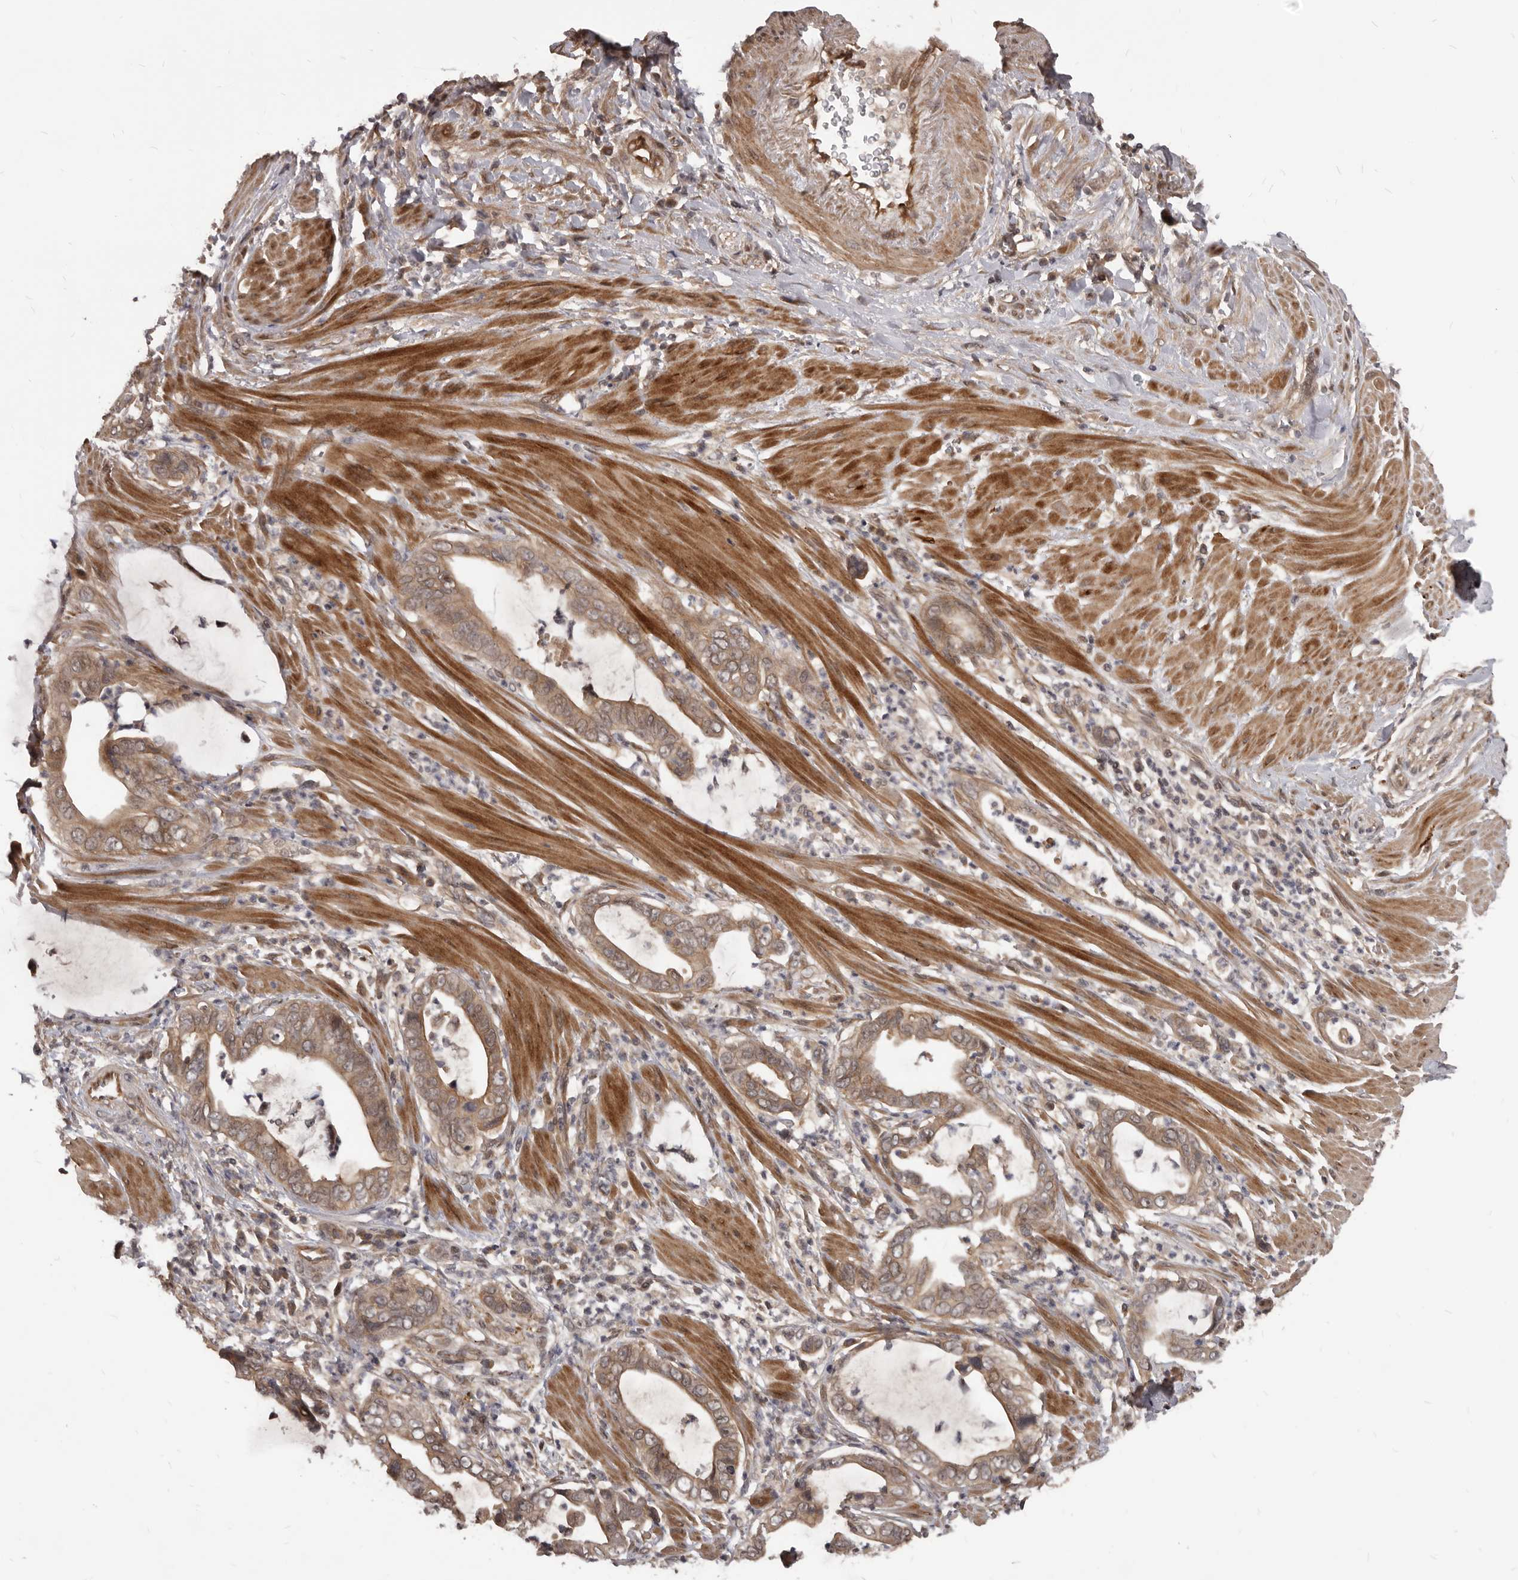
{"staining": {"intensity": "moderate", "quantity": ">75%", "location": "cytoplasmic/membranous"}, "tissue": "pancreatic cancer", "cell_type": "Tumor cells", "image_type": "cancer", "snomed": [{"axis": "morphology", "description": "Adenocarcinoma, NOS"}, {"axis": "topography", "description": "Pancreas"}], "caption": "Adenocarcinoma (pancreatic) was stained to show a protein in brown. There is medium levels of moderate cytoplasmic/membranous positivity in approximately >75% of tumor cells.", "gene": "GABPB2", "patient": {"sex": "male", "age": 75}}